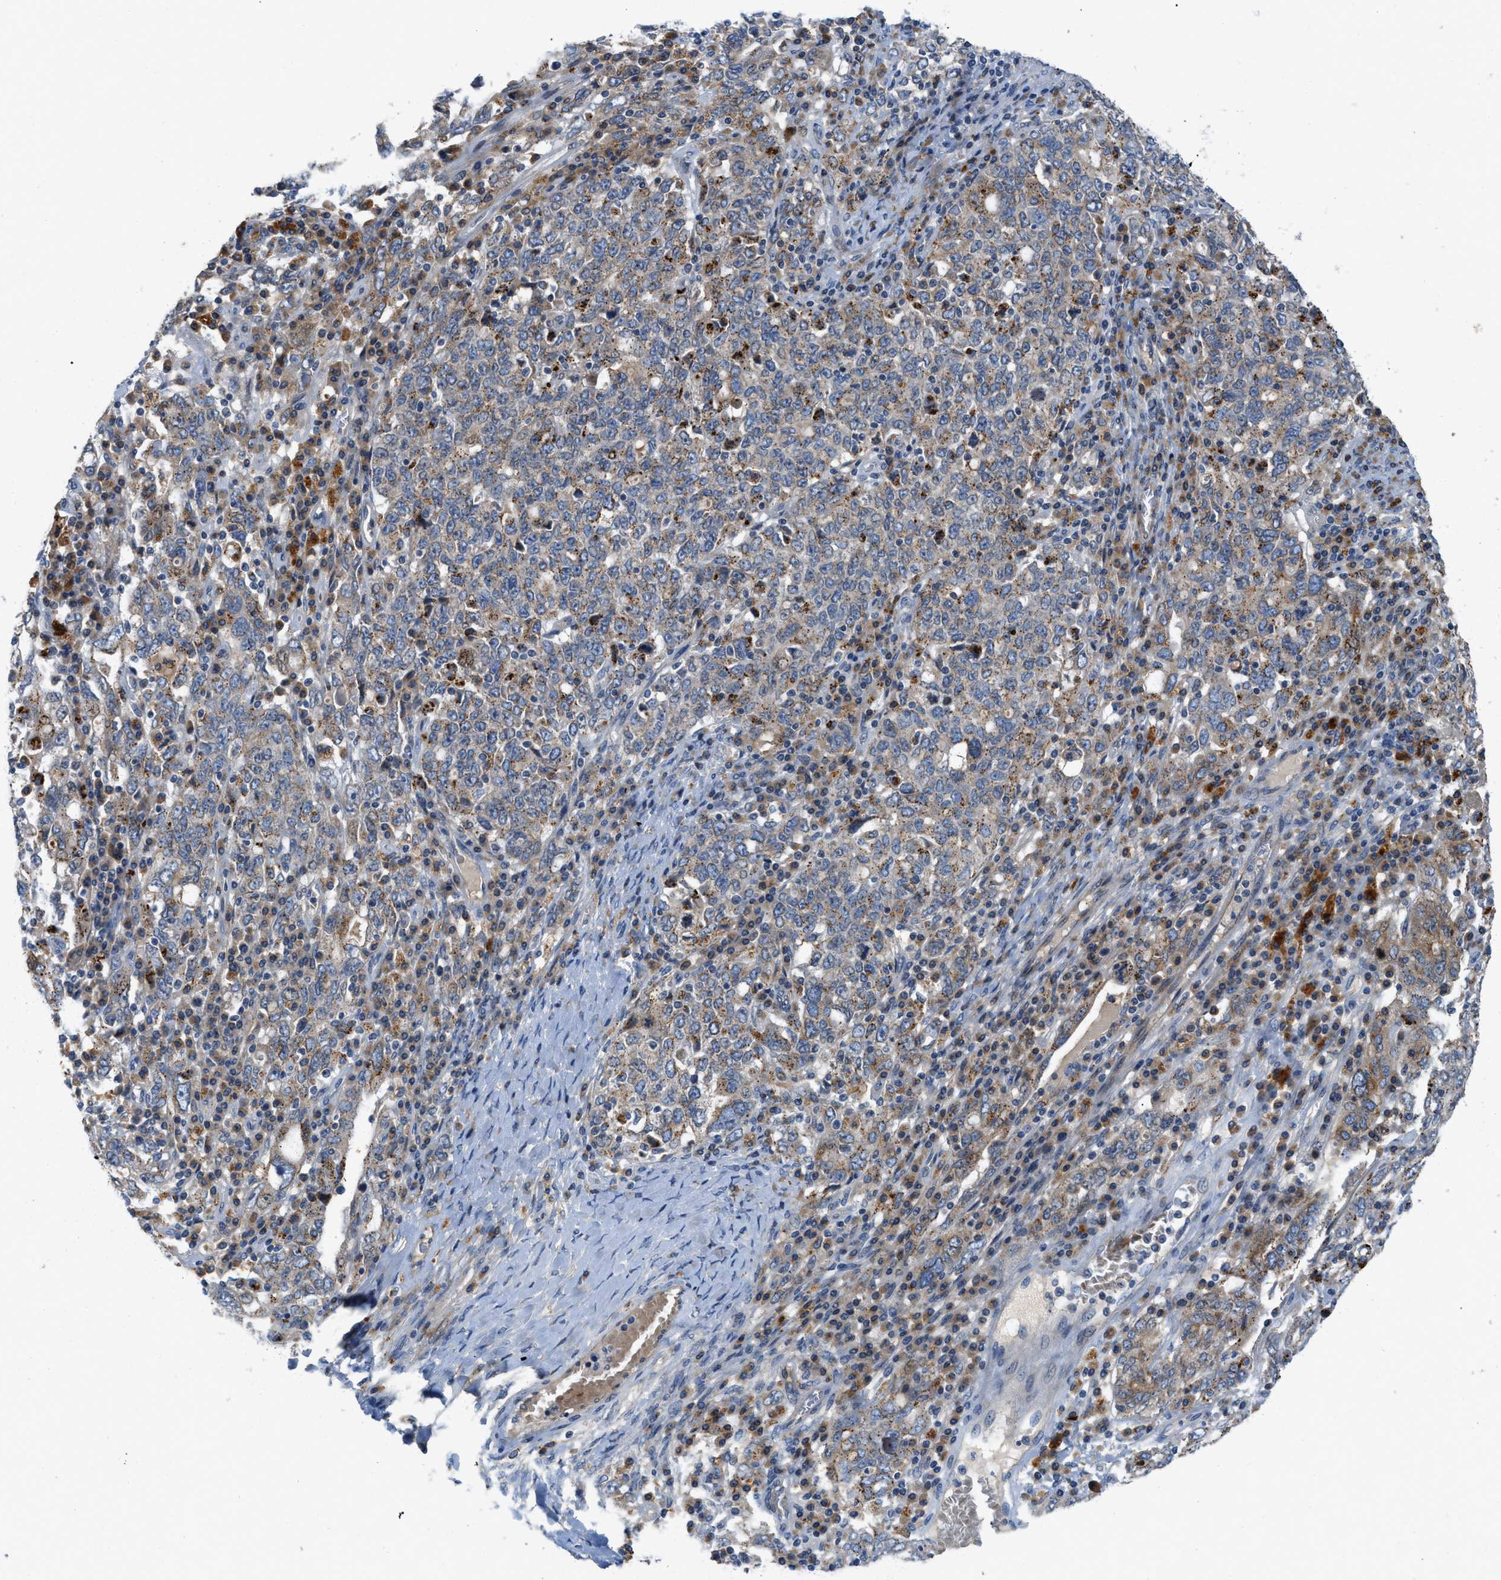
{"staining": {"intensity": "weak", "quantity": "<25%", "location": "cytoplasmic/membranous"}, "tissue": "ovarian cancer", "cell_type": "Tumor cells", "image_type": "cancer", "snomed": [{"axis": "morphology", "description": "Carcinoma, endometroid"}, {"axis": "topography", "description": "Ovary"}], "caption": "Endometroid carcinoma (ovarian) stained for a protein using immunohistochemistry displays no positivity tumor cells.", "gene": "TMEM248", "patient": {"sex": "female", "age": 62}}